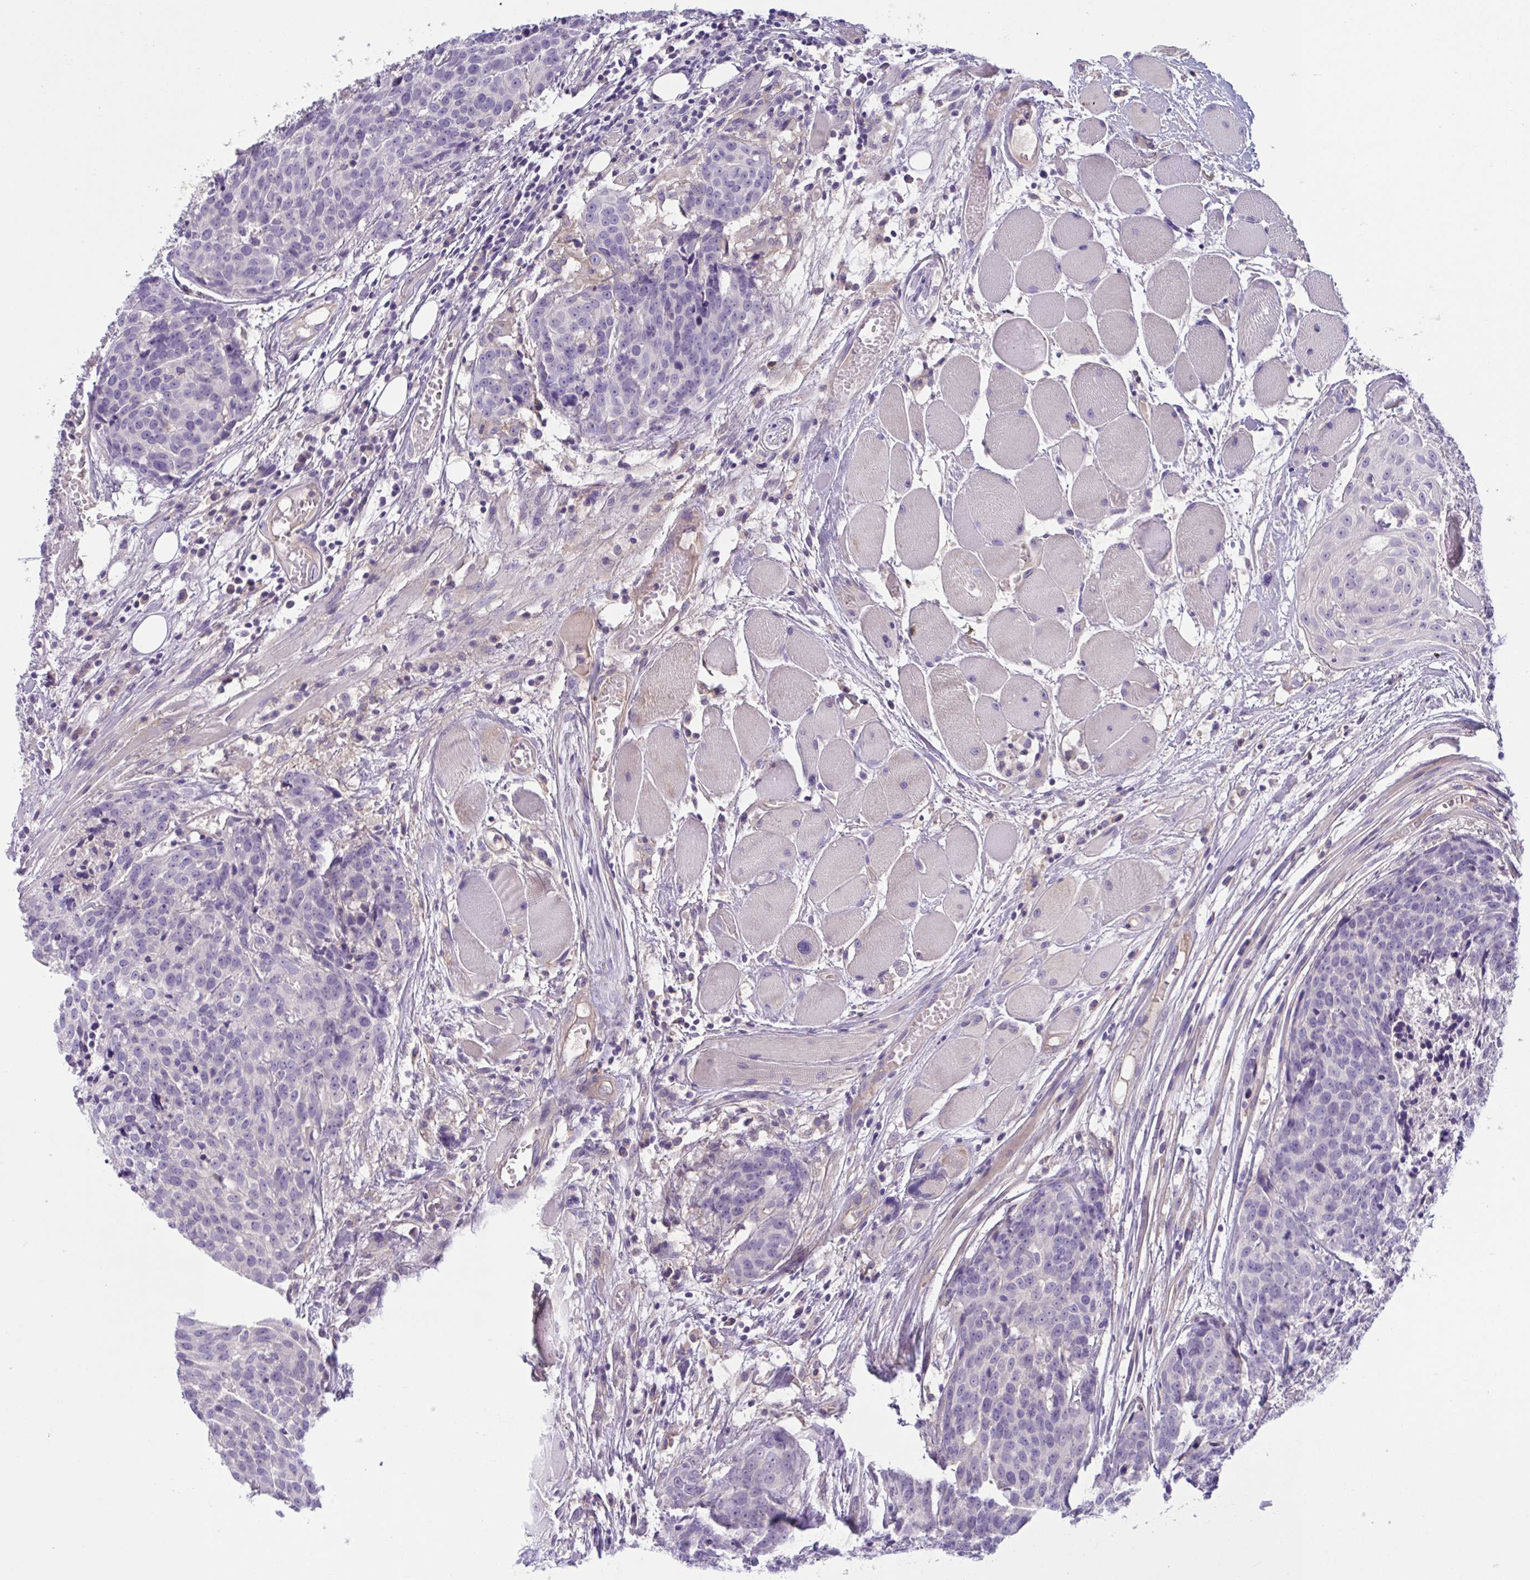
{"staining": {"intensity": "negative", "quantity": "none", "location": "none"}, "tissue": "head and neck cancer", "cell_type": "Tumor cells", "image_type": "cancer", "snomed": [{"axis": "morphology", "description": "Squamous cell carcinoma, NOS"}, {"axis": "topography", "description": "Oral tissue"}, {"axis": "topography", "description": "Head-Neck"}], "caption": "Histopathology image shows no significant protein expression in tumor cells of head and neck cancer.", "gene": "TTC7B", "patient": {"sex": "male", "age": 64}}